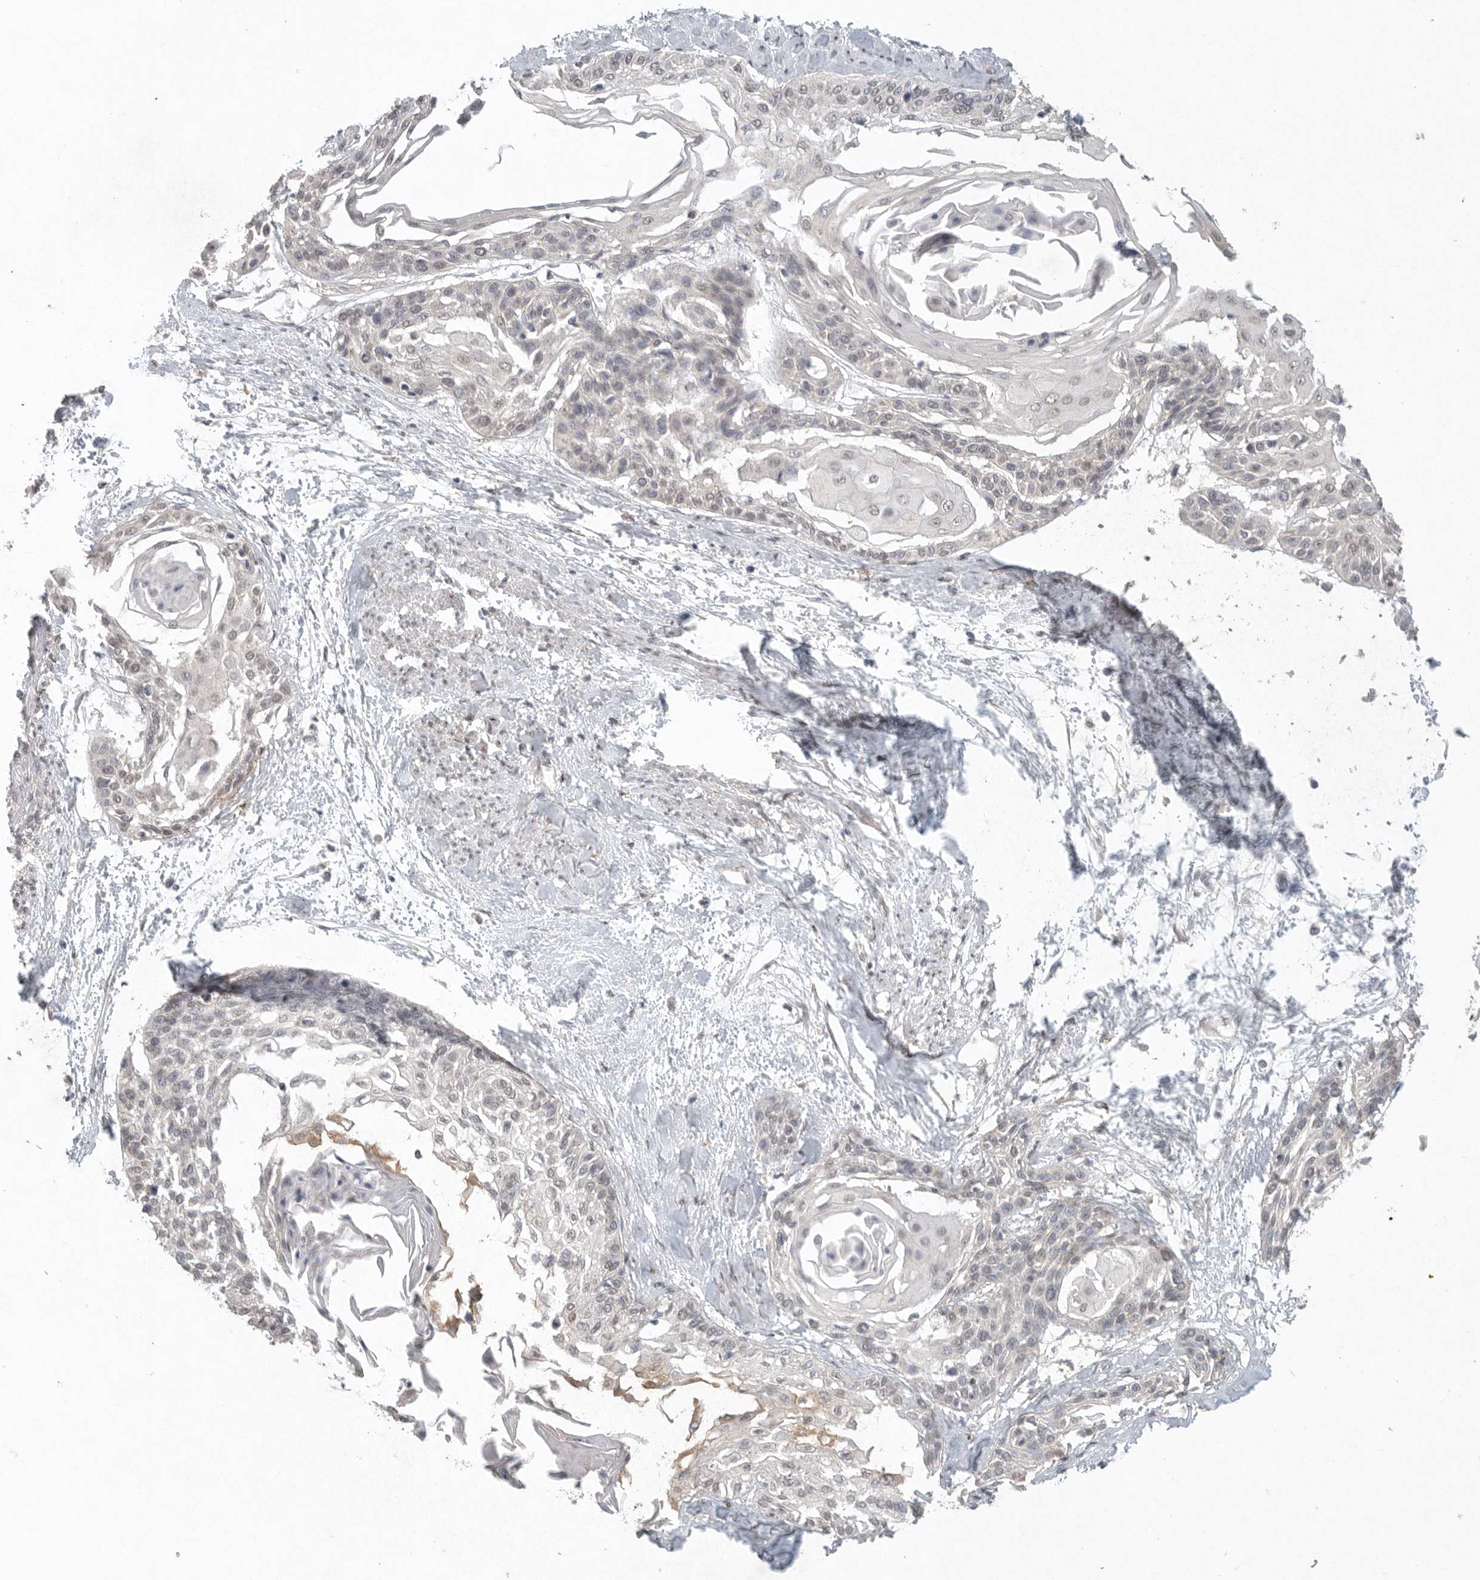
{"staining": {"intensity": "negative", "quantity": "none", "location": "none"}, "tissue": "cervical cancer", "cell_type": "Tumor cells", "image_type": "cancer", "snomed": [{"axis": "morphology", "description": "Squamous cell carcinoma, NOS"}, {"axis": "topography", "description": "Cervix"}], "caption": "Squamous cell carcinoma (cervical) stained for a protein using immunohistochemistry (IHC) shows no positivity tumor cells.", "gene": "KLK5", "patient": {"sex": "female", "age": 57}}